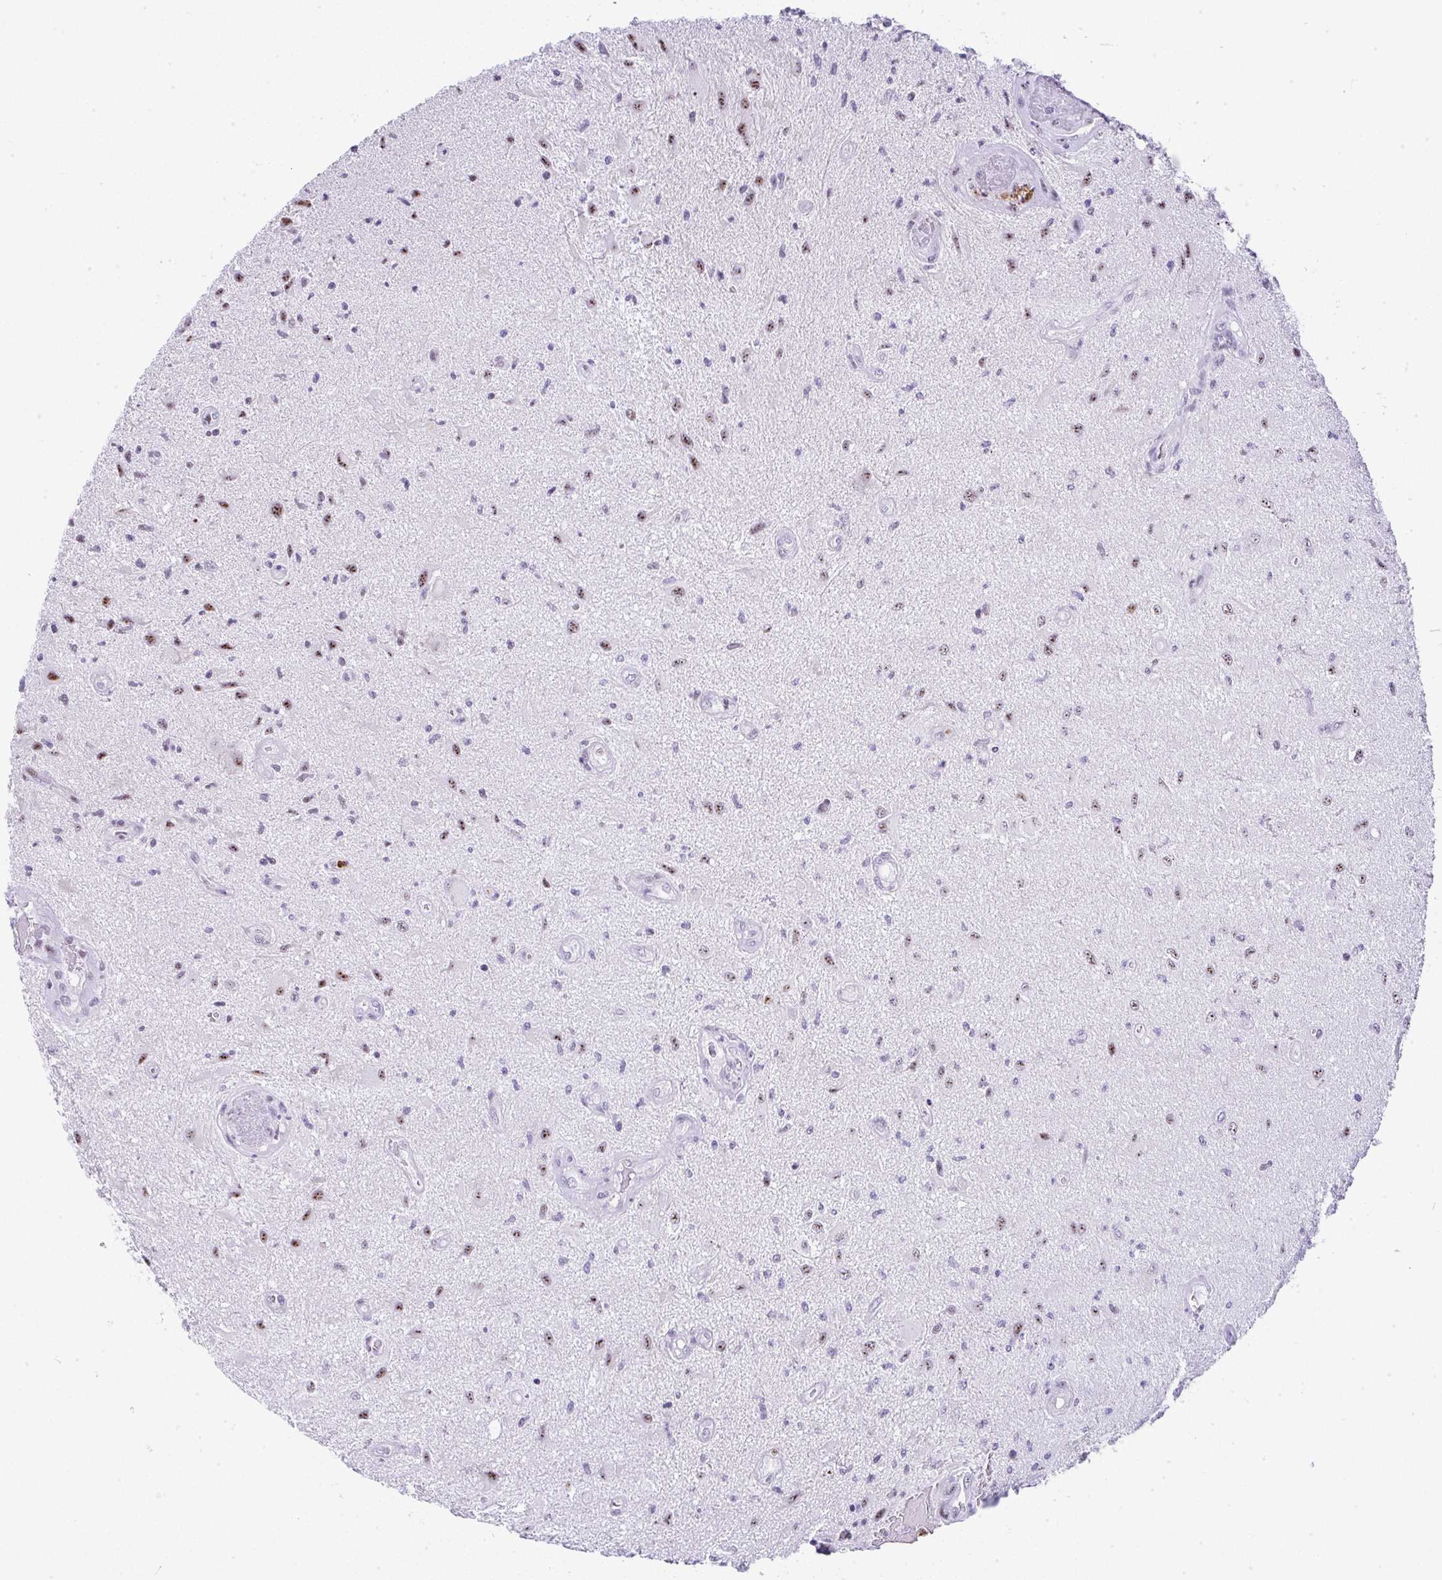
{"staining": {"intensity": "moderate", "quantity": "25%-75%", "location": "nuclear"}, "tissue": "glioma", "cell_type": "Tumor cells", "image_type": "cancer", "snomed": [{"axis": "morphology", "description": "Glioma, malignant, High grade"}, {"axis": "topography", "description": "Brain"}], "caption": "Glioma stained with DAB immunohistochemistry (IHC) reveals medium levels of moderate nuclear expression in about 25%-75% of tumor cells.", "gene": "NR1D2", "patient": {"sex": "male", "age": 67}}